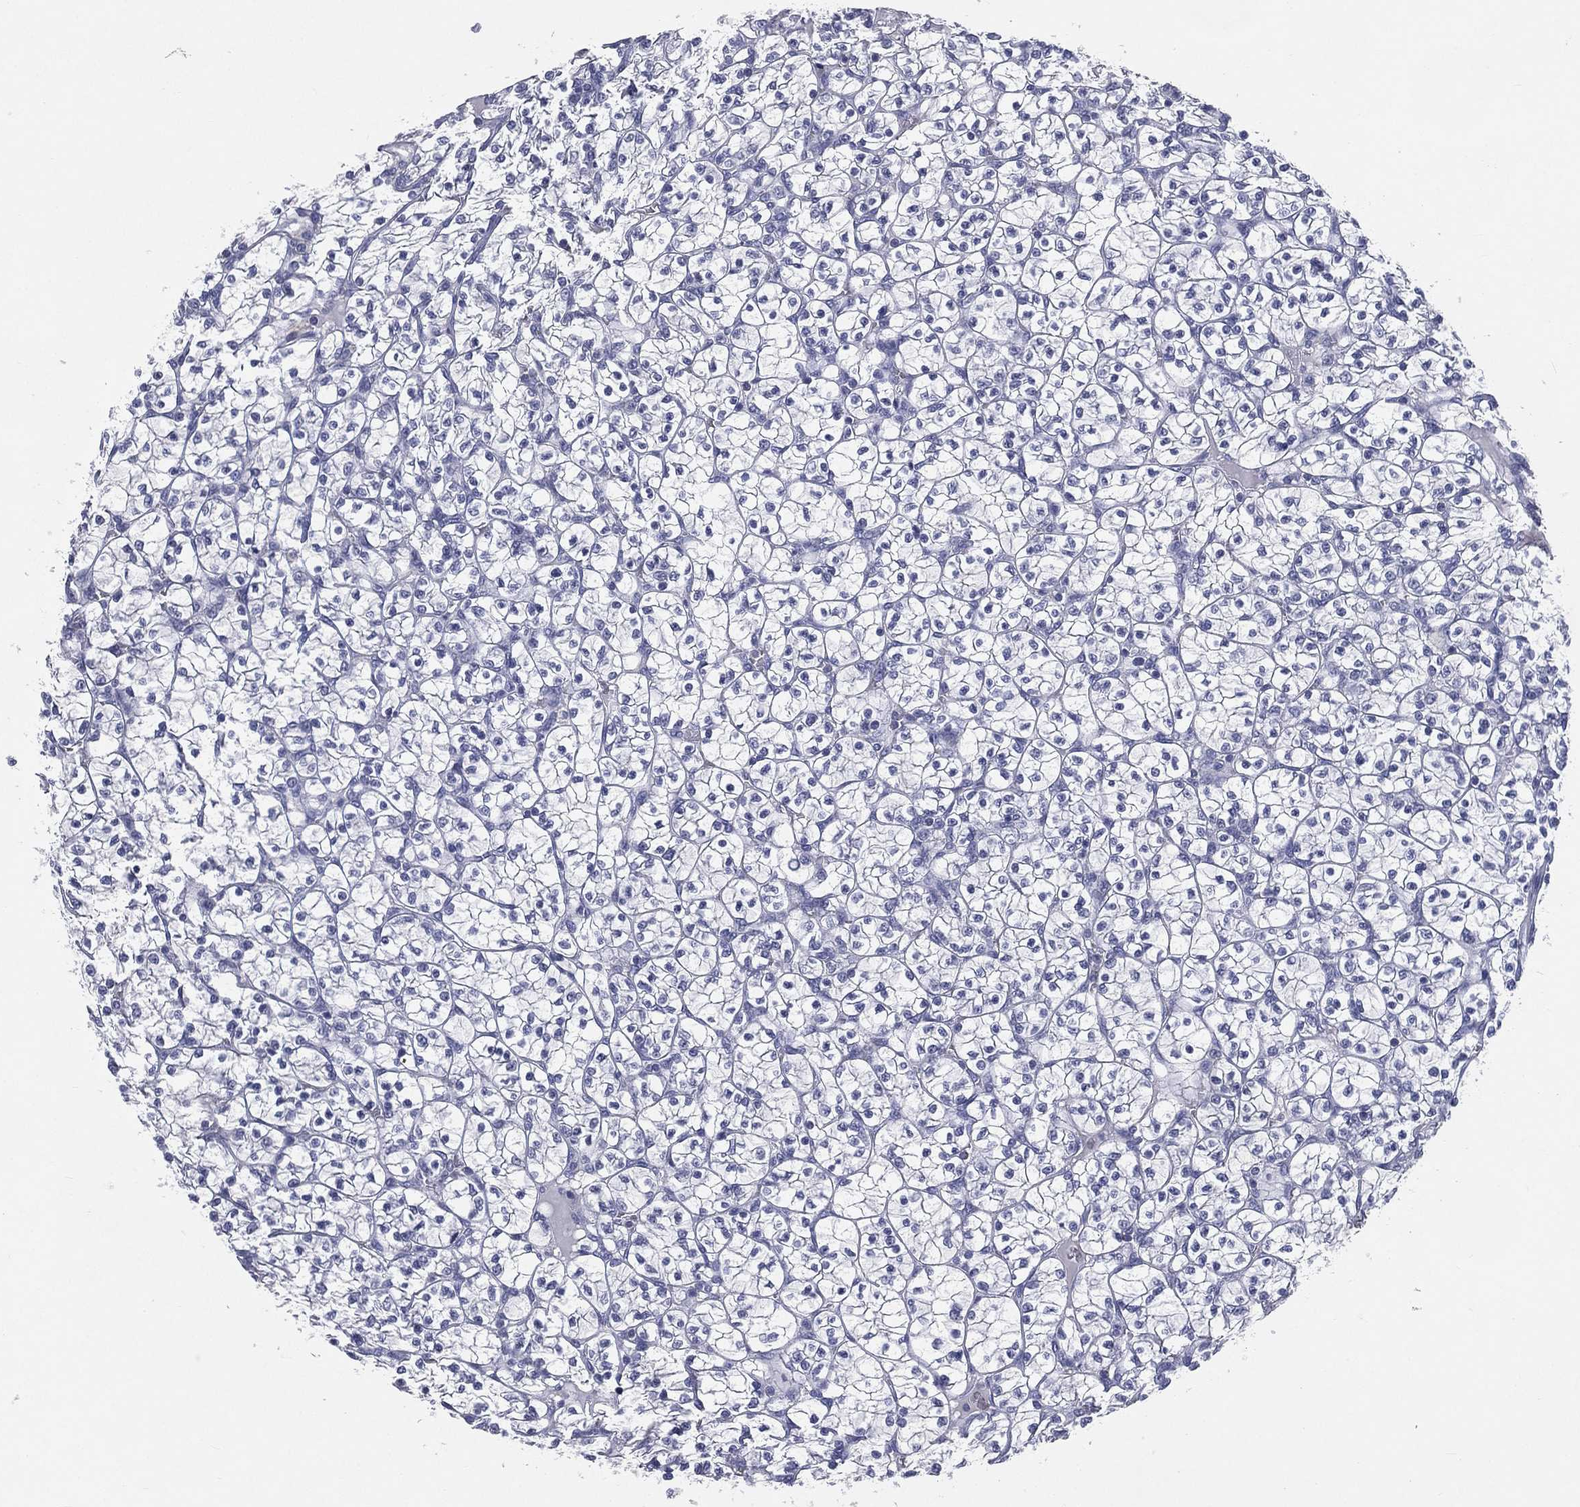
{"staining": {"intensity": "negative", "quantity": "none", "location": "none"}, "tissue": "renal cancer", "cell_type": "Tumor cells", "image_type": "cancer", "snomed": [{"axis": "morphology", "description": "Adenocarcinoma, NOS"}, {"axis": "topography", "description": "Kidney"}], "caption": "Tumor cells are negative for brown protein staining in renal adenocarcinoma. (Brightfield microscopy of DAB (3,3'-diaminobenzidine) immunohistochemistry at high magnification).", "gene": "IFT27", "patient": {"sex": "female", "age": 89}}